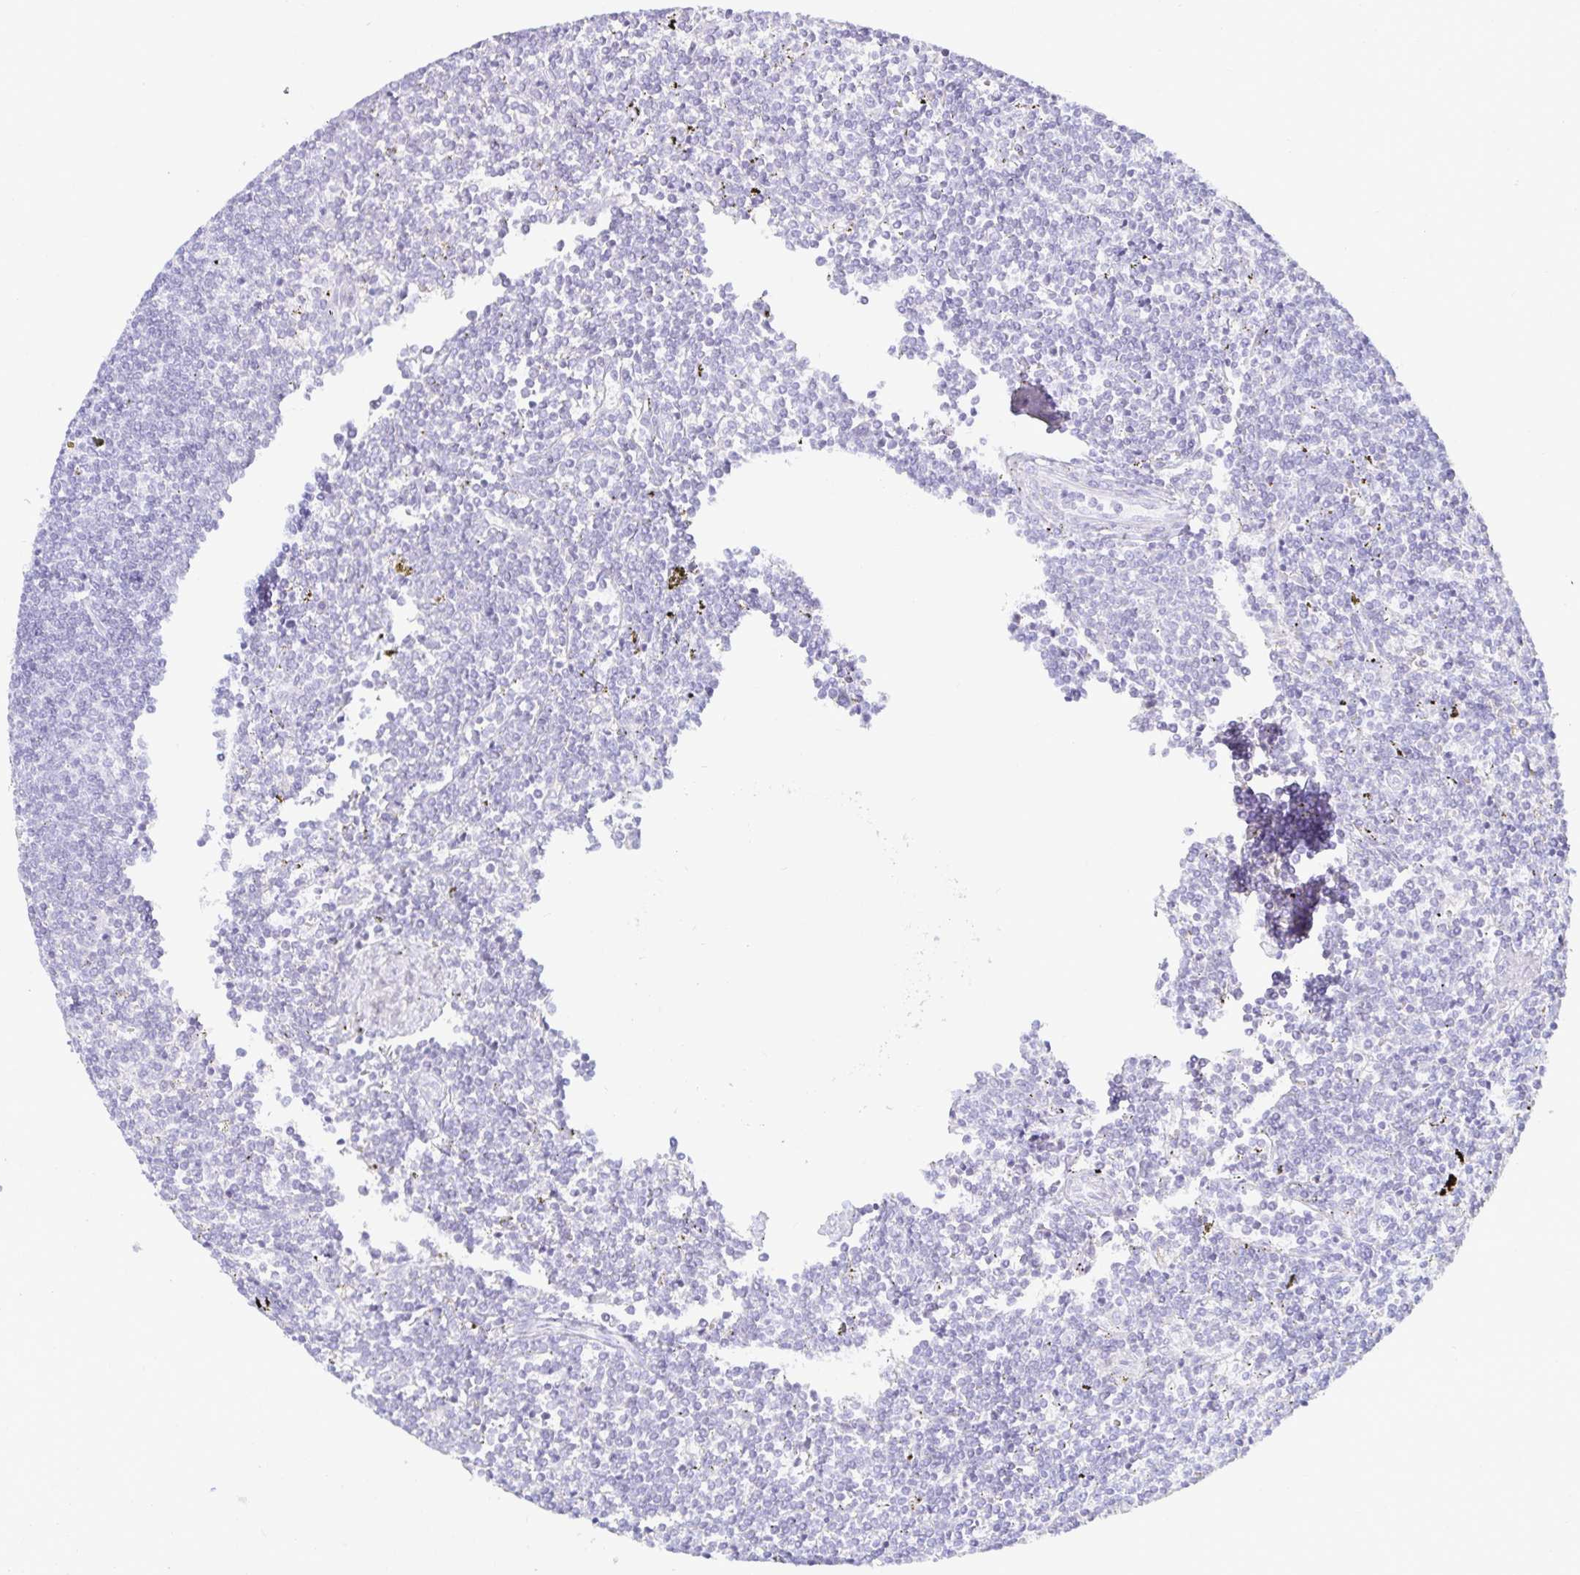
{"staining": {"intensity": "negative", "quantity": "none", "location": "none"}, "tissue": "lymphoma", "cell_type": "Tumor cells", "image_type": "cancer", "snomed": [{"axis": "morphology", "description": "Malignant lymphoma, non-Hodgkin's type, Low grade"}, {"axis": "topography", "description": "Spleen"}], "caption": "Tumor cells are negative for protein expression in human low-grade malignant lymphoma, non-Hodgkin's type.", "gene": "MON2", "patient": {"sex": "male", "age": 78}}